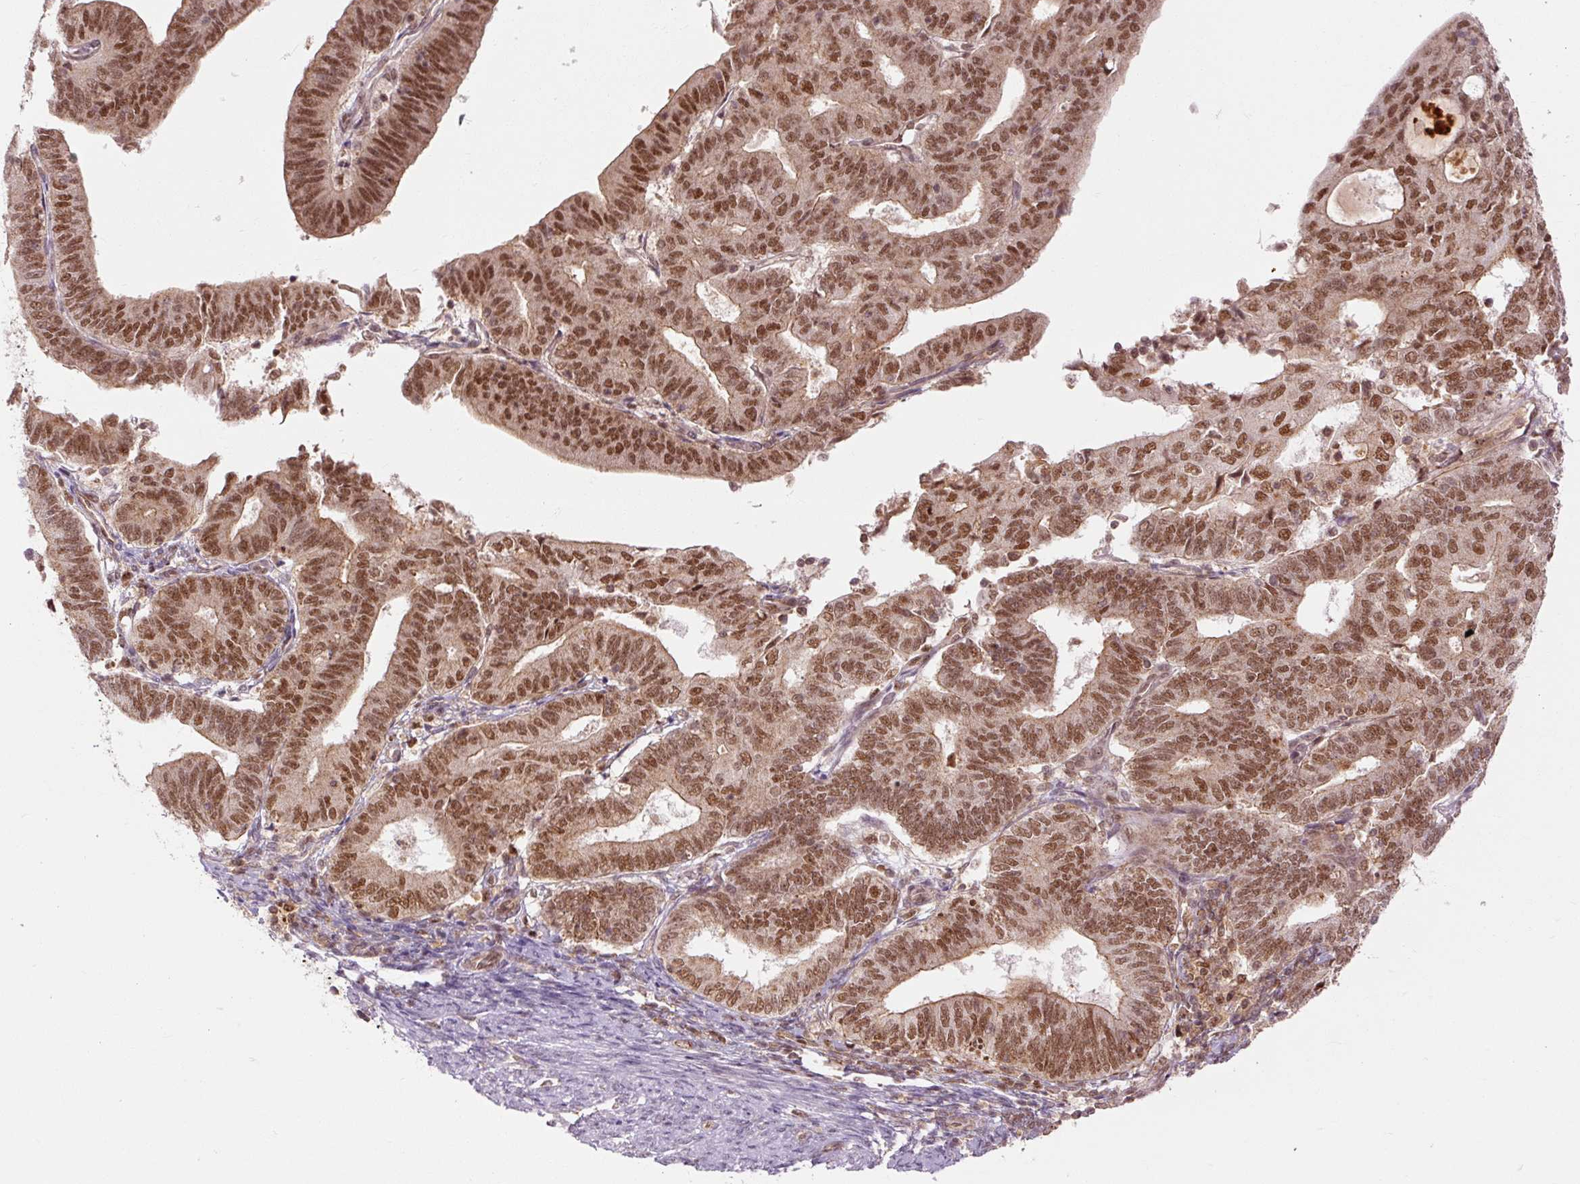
{"staining": {"intensity": "moderate", "quantity": ">75%", "location": "cytoplasmic/membranous,nuclear"}, "tissue": "endometrial cancer", "cell_type": "Tumor cells", "image_type": "cancer", "snomed": [{"axis": "morphology", "description": "Adenocarcinoma, NOS"}, {"axis": "topography", "description": "Endometrium"}], "caption": "Moderate cytoplasmic/membranous and nuclear protein expression is identified in approximately >75% of tumor cells in endometrial adenocarcinoma. (IHC, brightfield microscopy, high magnification).", "gene": "CSTF1", "patient": {"sex": "female", "age": 70}}